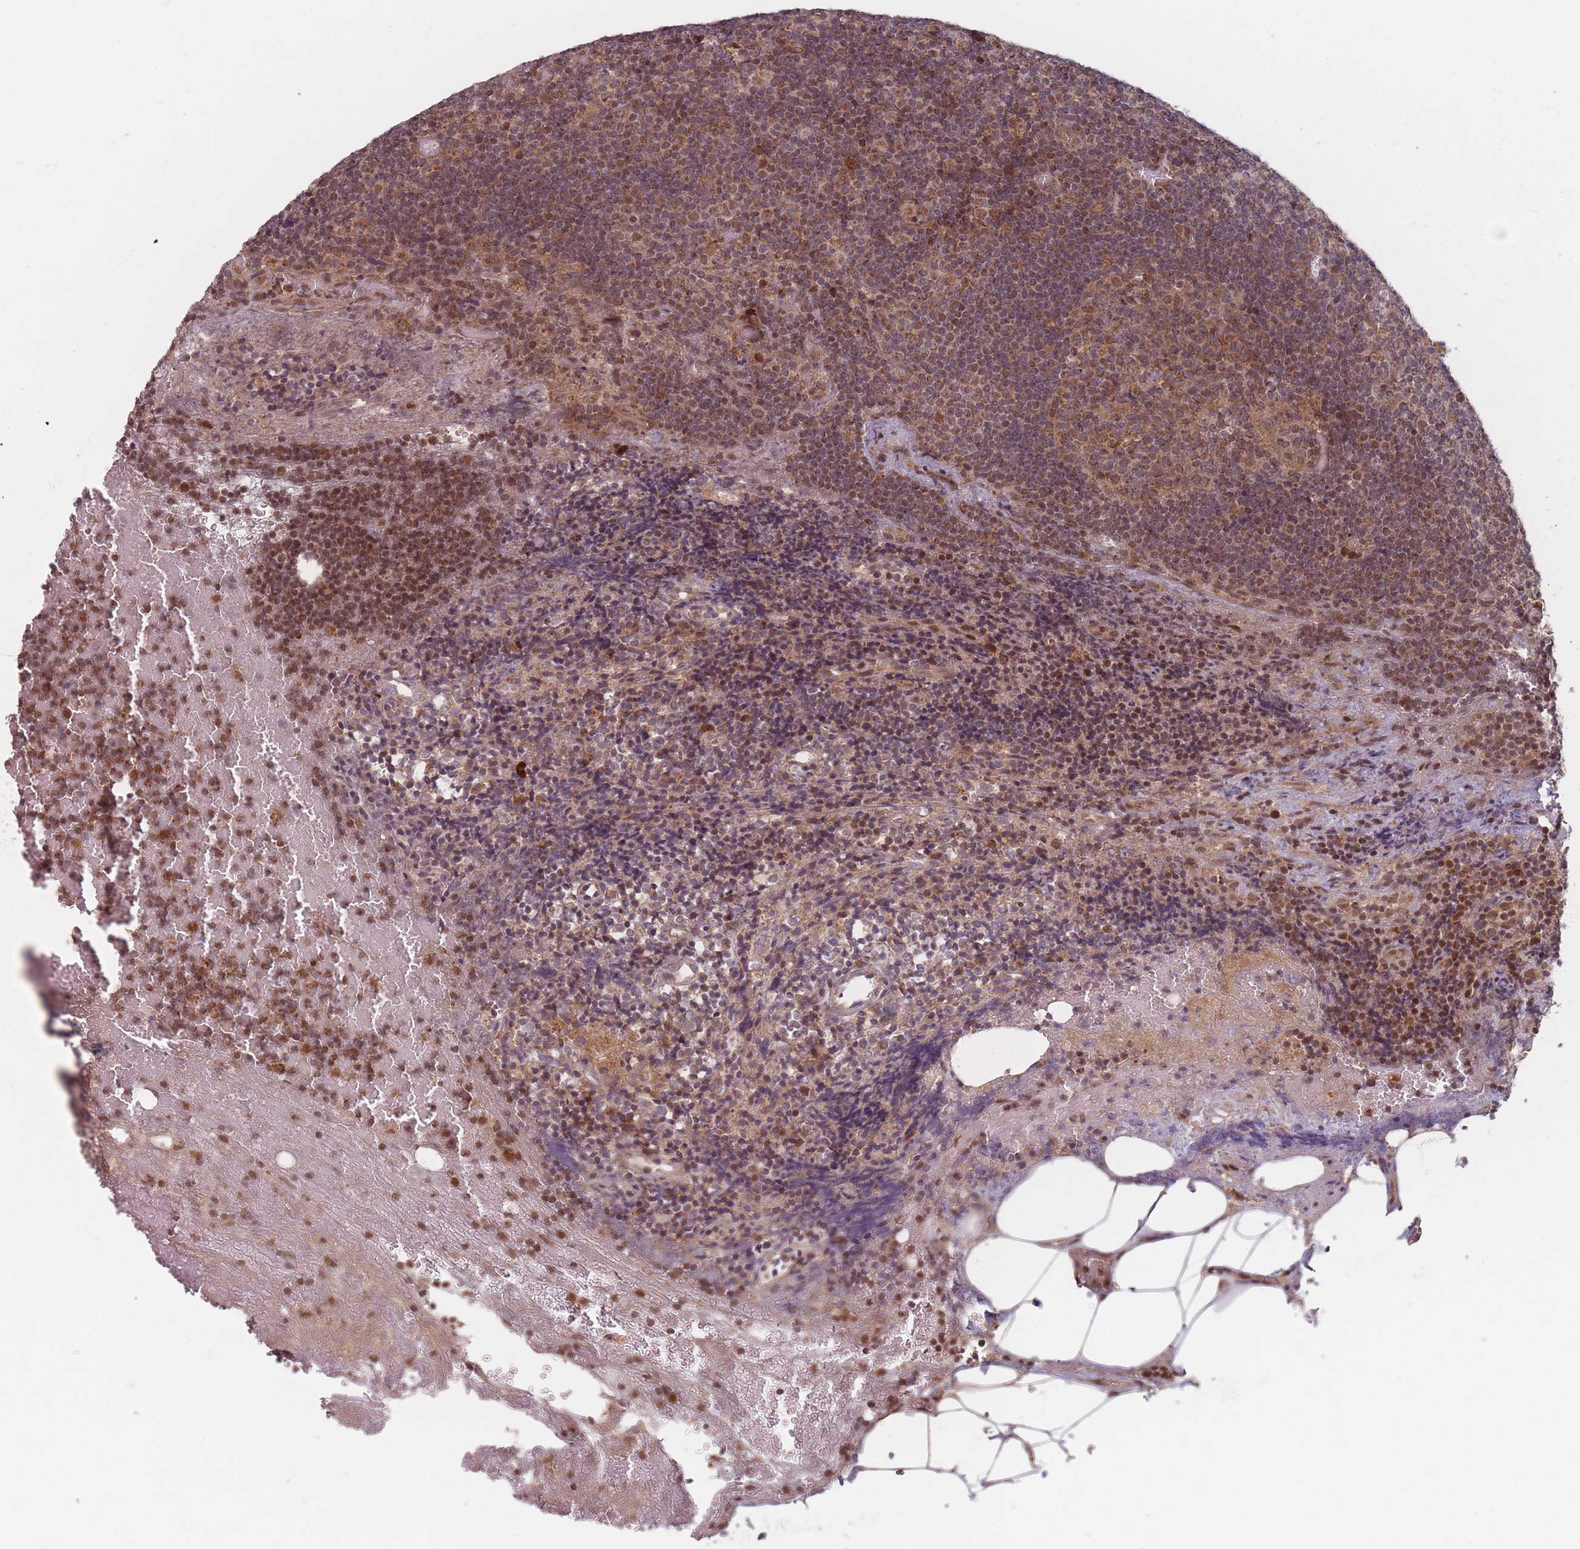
{"staining": {"intensity": "moderate", "quantity": "25%-75%", "location": "cytoplasmic/membranous,nuclear"}, "tissue": "lymph node", "cell_type": "Germinal center cells", "image_type": "normal", "snomed": [{"axis": "morphology", "description": "Normal tissue, NOS"}, {"axis": "topography", "description": "Lymph node"}], "caption": "Protein staining of normal lymph node reveals moderate cytoplasmic/membranous,nuclear expression in approximately 25%-75% of germinal center cells.", "gene": "RADX", "patient": {"sex": "male", "age": 58}}